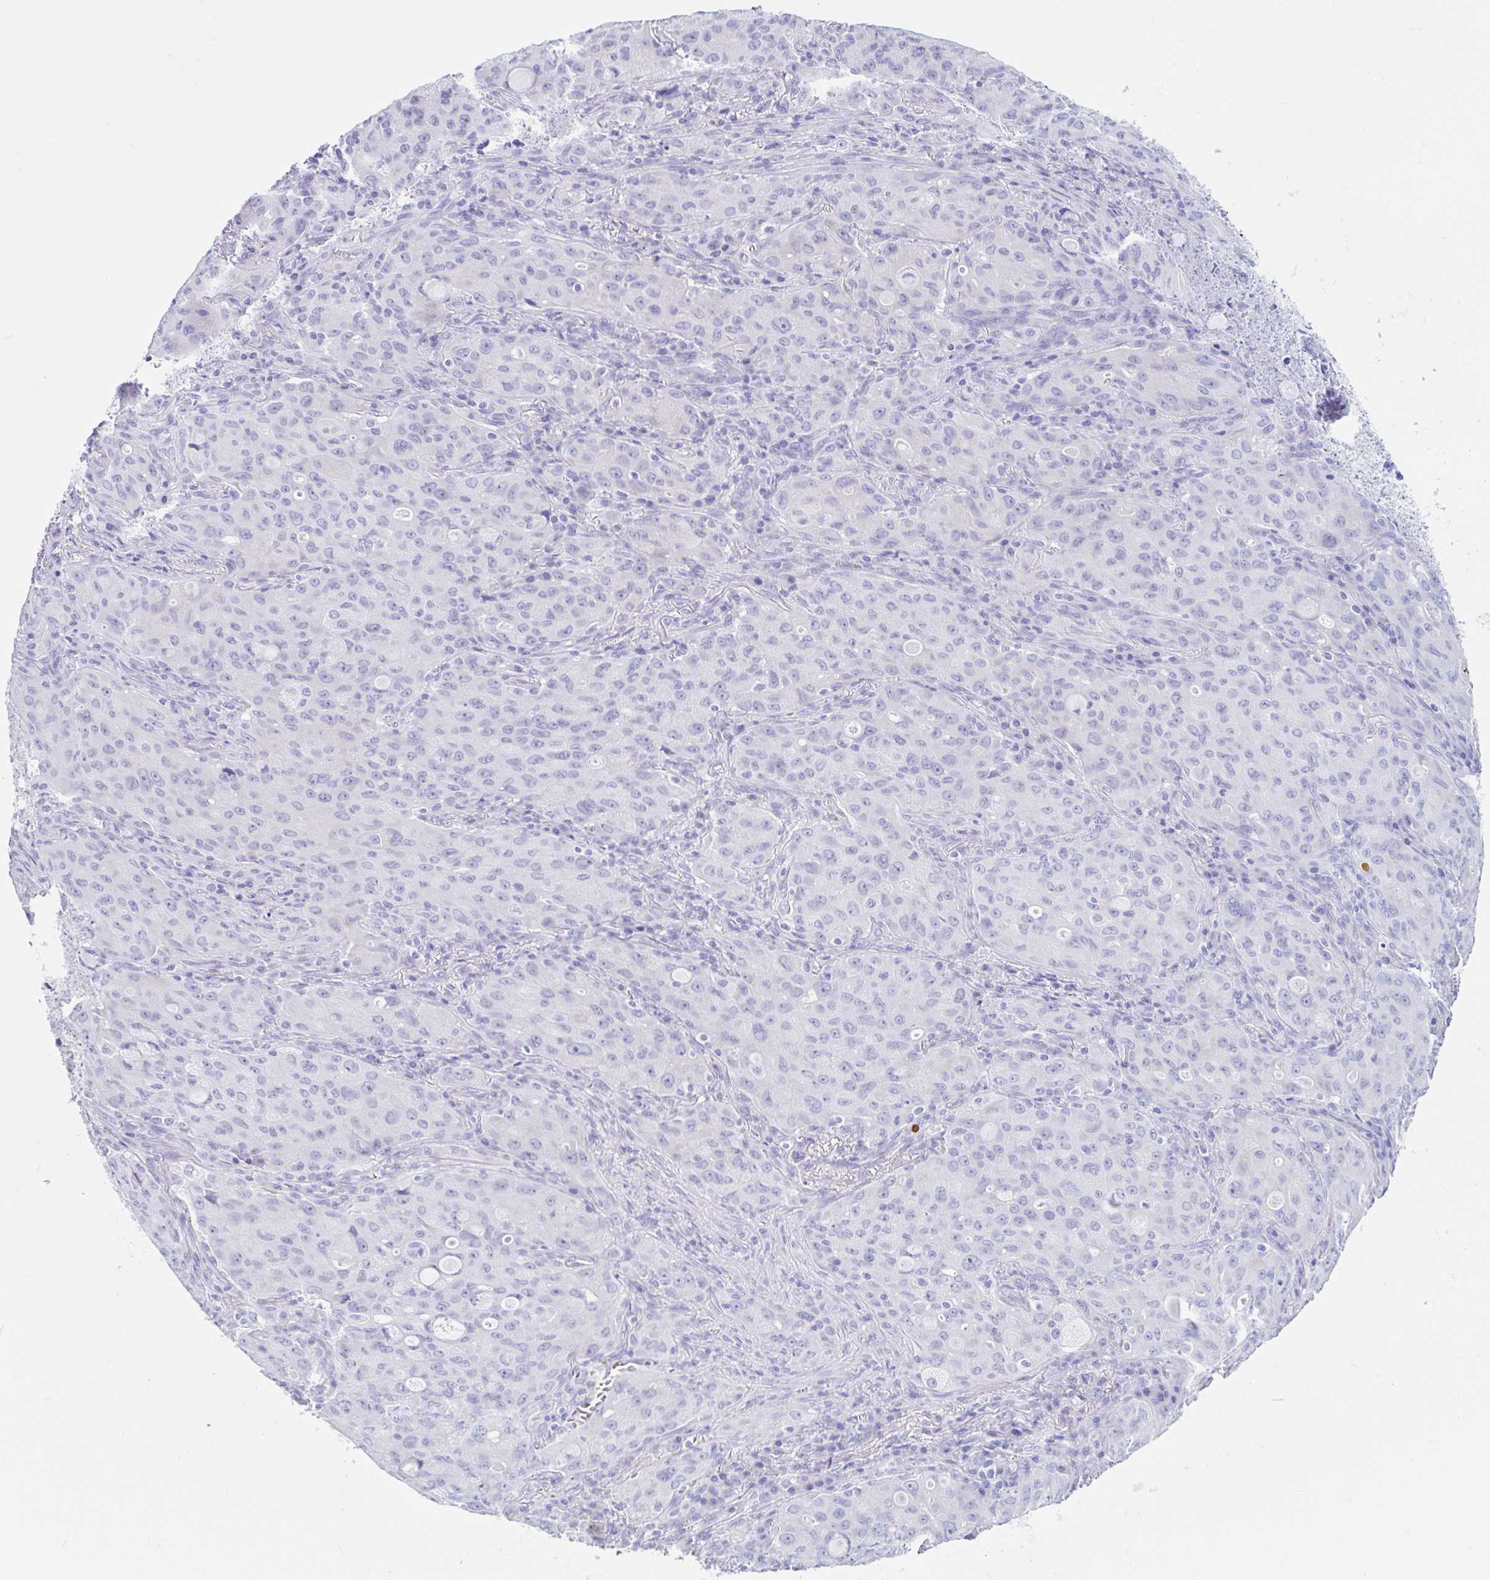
{"staining": {"intensity": "negative", "quantity": "none", "location": "none"}, "tissue": "lung cancer", "cell_type": "Tumor cells", "image_type": "cancer", "snomed": [{"axis": "morphology", "description": "Adenocarcinoma, NOS"}, {"axis": "topography", "description": "Lung"}], "caption": "High magnification brightfield microscopy of lung cancer (adenocarcinoma) stained with DAB (brown) and counterstained with hematoxylin (blue): tumor cells show no significant expression. (DAB (3,3'-diaminobenzidine) immunohistochemistry (IHC), high magnification).", "gene": "CPTP", "patient": {"sex": "female", "age": 44}}